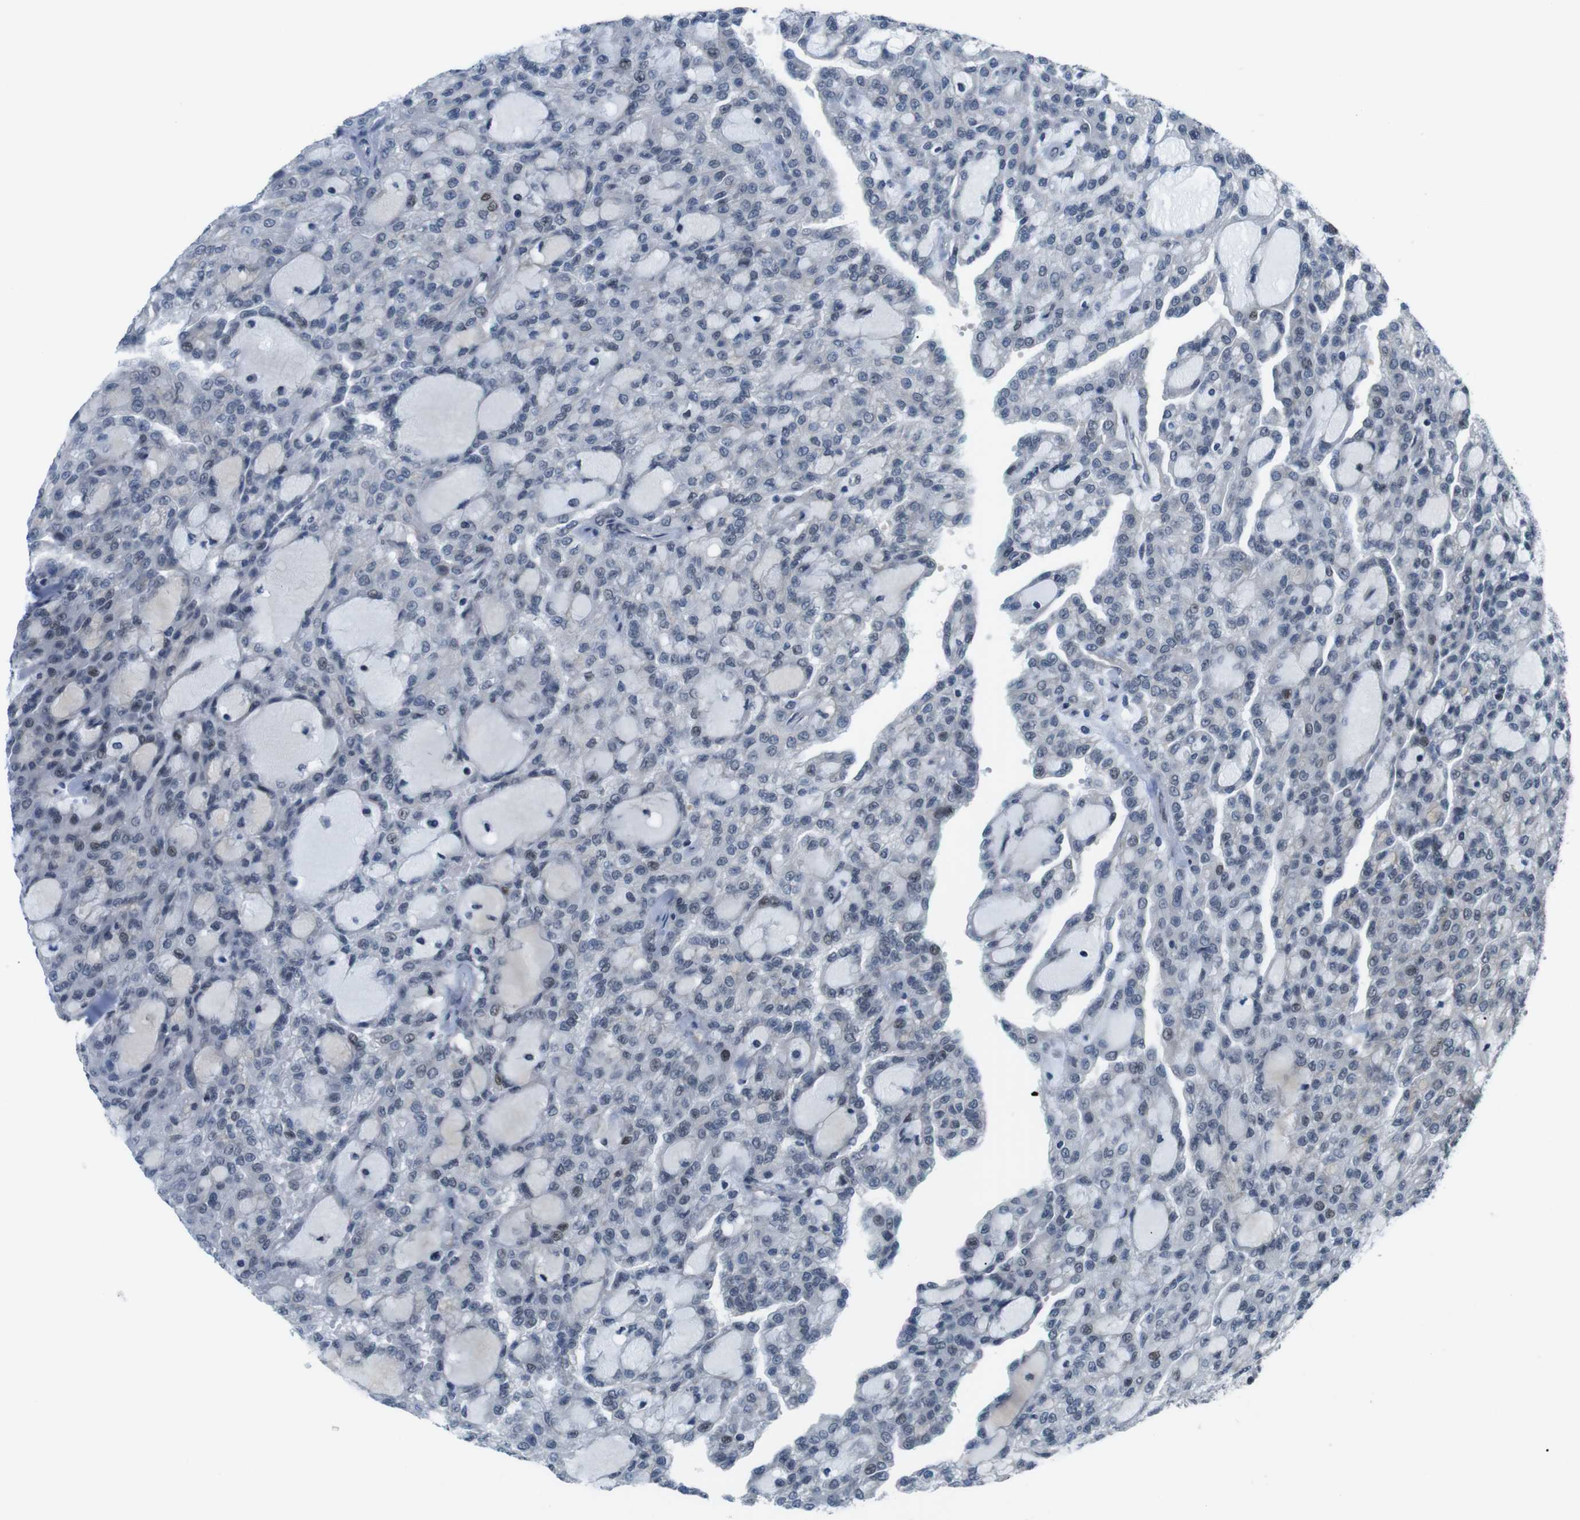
{"staining": {"intensity": "negative", "quantity": "none", "location": "none"}, "tissue": "renal cancer", "cell_type": "Tumor cells", "image_type": "cancer", "snomed": [{"axis": "morphology", "description": "Adenocarcinoma, NOS"}, {"axis": "topography", "description": "Kidney"}], "caption": "The micrograph exhibits no staining of tumor cells in renal cancer (adenocarcinoma).", "gene": "SMCO2", "patient": {"sex": "male", "age": 63}}